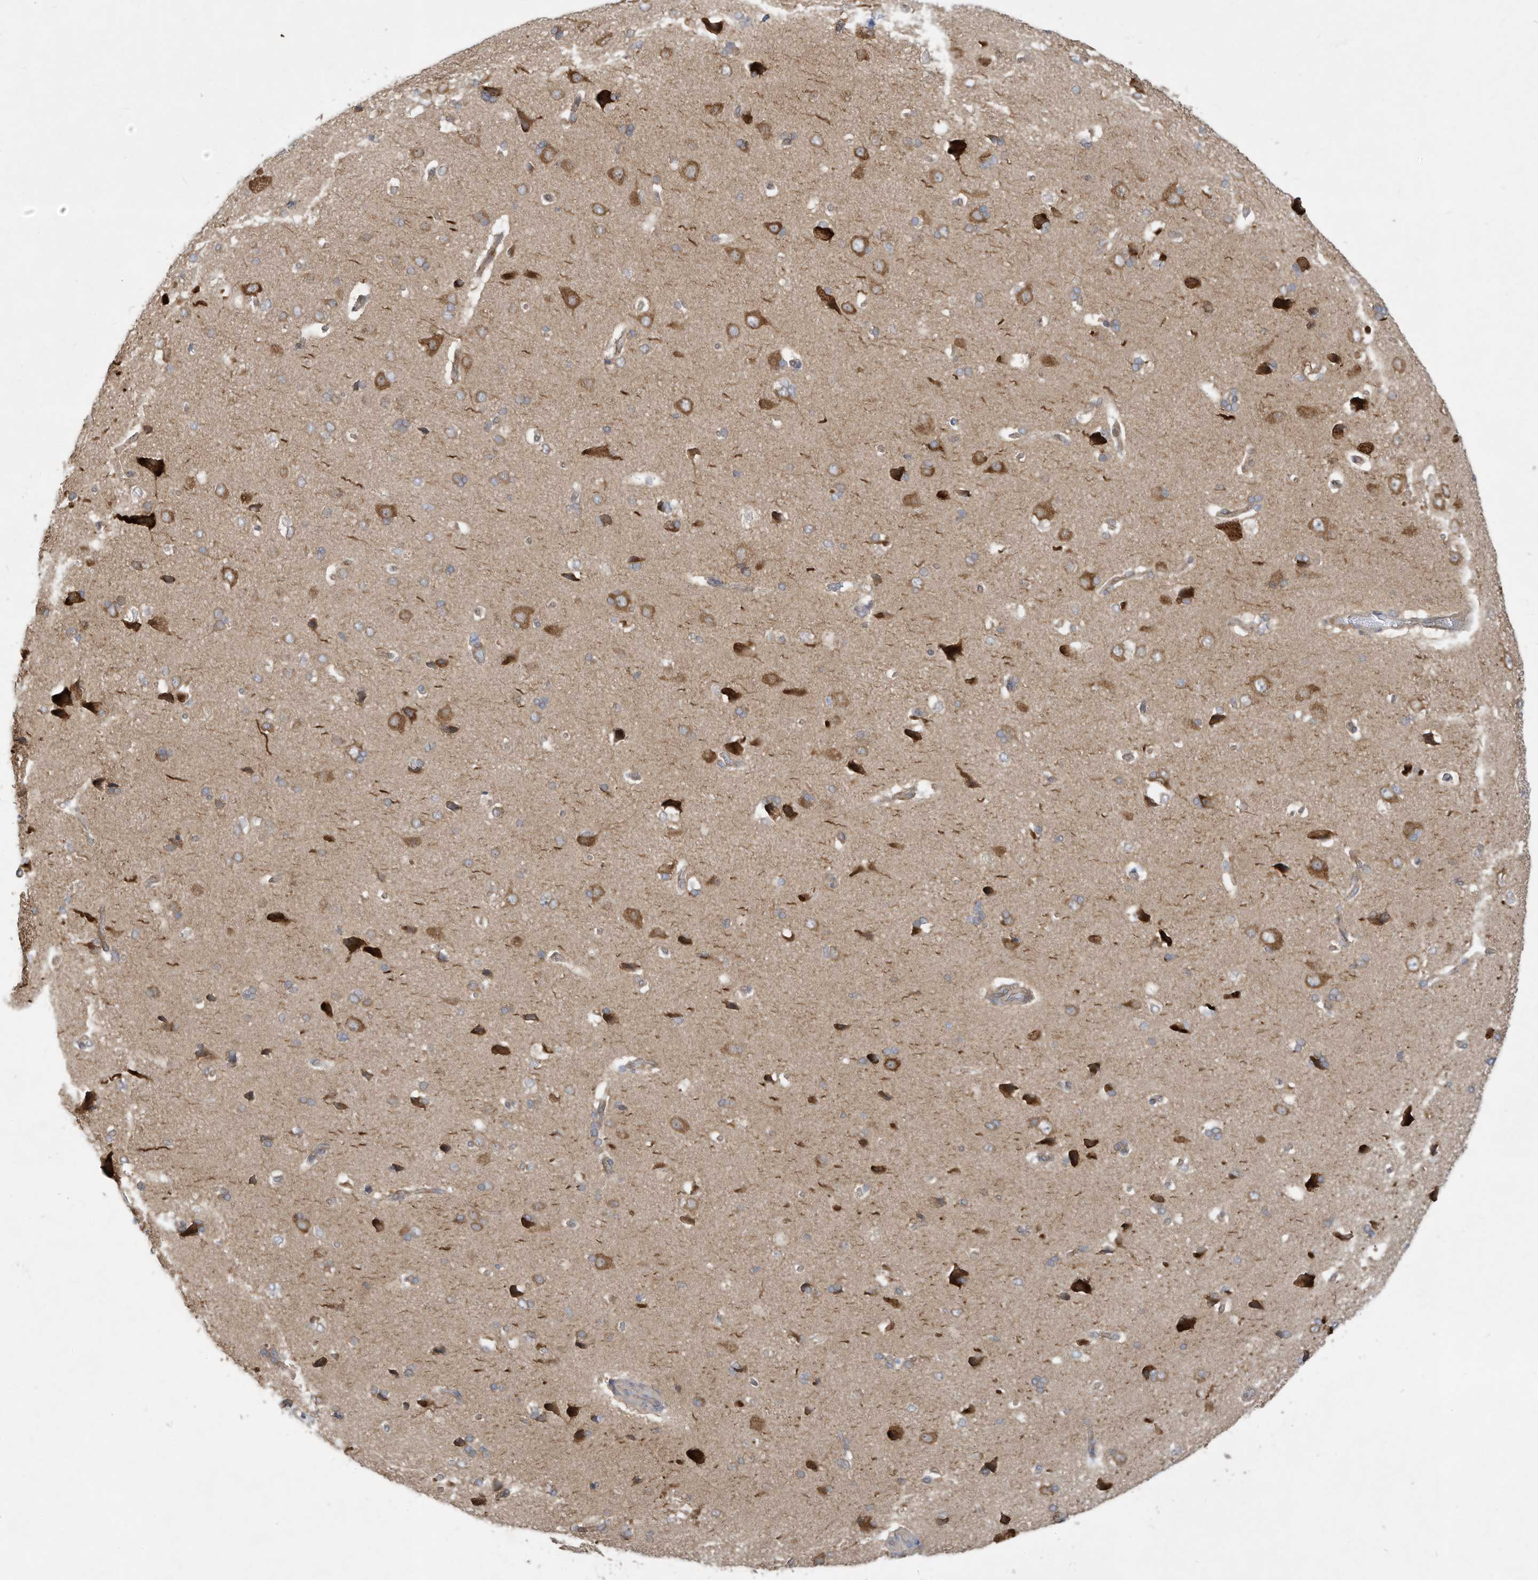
{"staining": {"intensity": "weak", "quantity": ">75%", "location": "cytoplasmic/membranous"}, "tissue": "cerebral cortex", "cell_type": "Endothelial cells", "image_type": "normal", "snomed": [{"axis": "morphology", "description": "Normal tissue, NOS"}, {"axis": "topography", "description": "Cerebral cortex"}], "caption": "An IHC photomicrograph of benign tissue is shown. Protein staining in brown highlights weak cytoplasmic/membranous positivity in cerebral cortex within endothelial cells. The staining was performed using DAB, with brown indicating positive protein expression. Nuclei are stained blue with hematoxylin.", "gene": "USE1", "patient": {"sex": "male", "age": 62}}